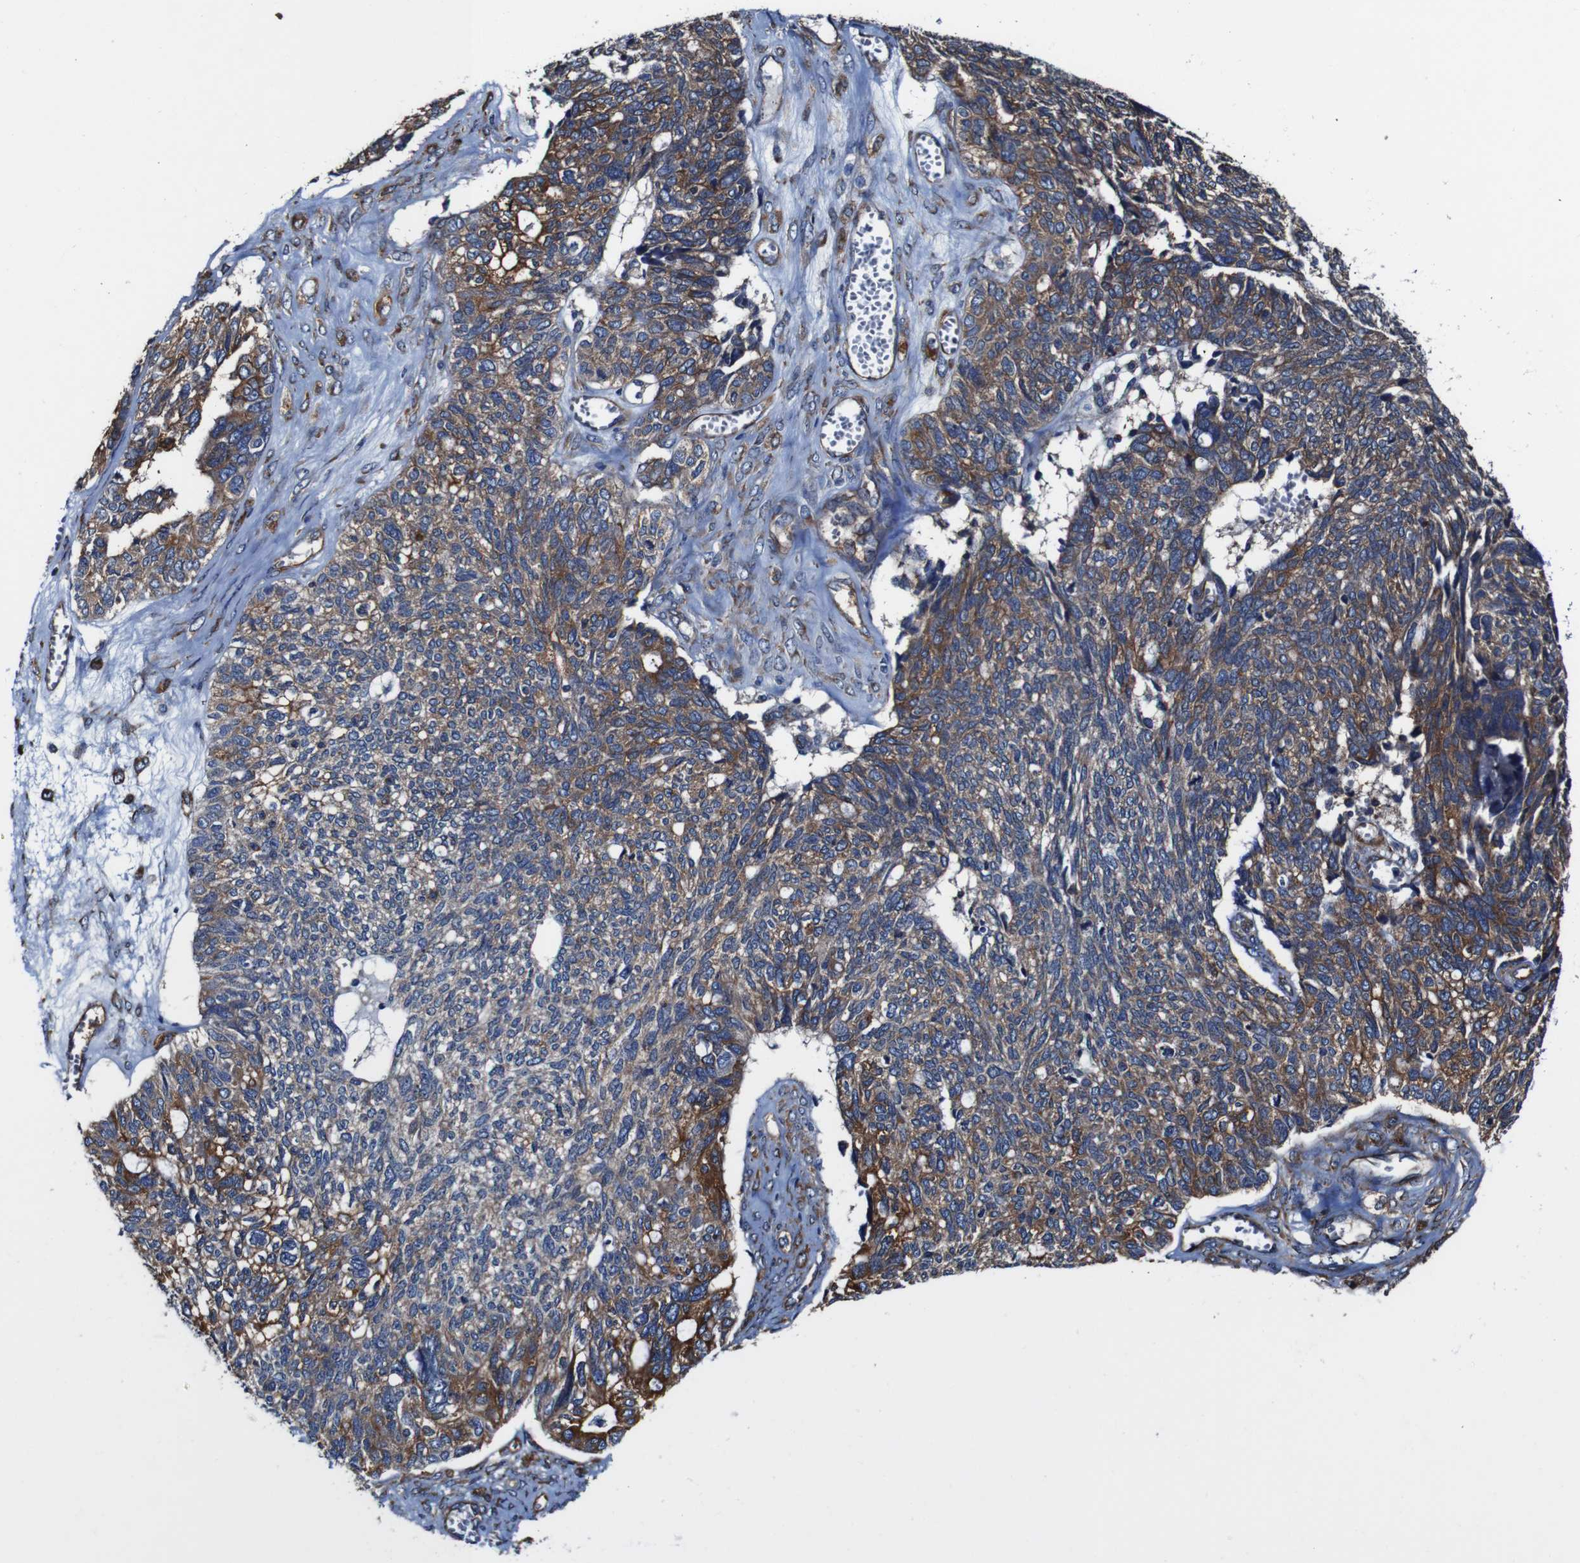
{"staining": {"intensity": "strong", "quantity": "25%-75%", "location": "cytoplasmic/membranous"}, "tissue": "ovarian cancer", "cell_type": "Tumor cells", "image_type": "cancer", "snomed": [{"axis": "morphology", "description": "Cystadenocarcinoma, serous, NOS"}, {"axis": "topography", "description": "Ovary"}], "caption": "An image of human ovarian cancer stained for a protein displays strong cytoplasmic/membranous brown staining in tumor cells. (brown staining indicates protein expression, while blue staining denotes nuclei).", "gene": "CSF1R", "patient": {"sex": "female", "age": 79}}